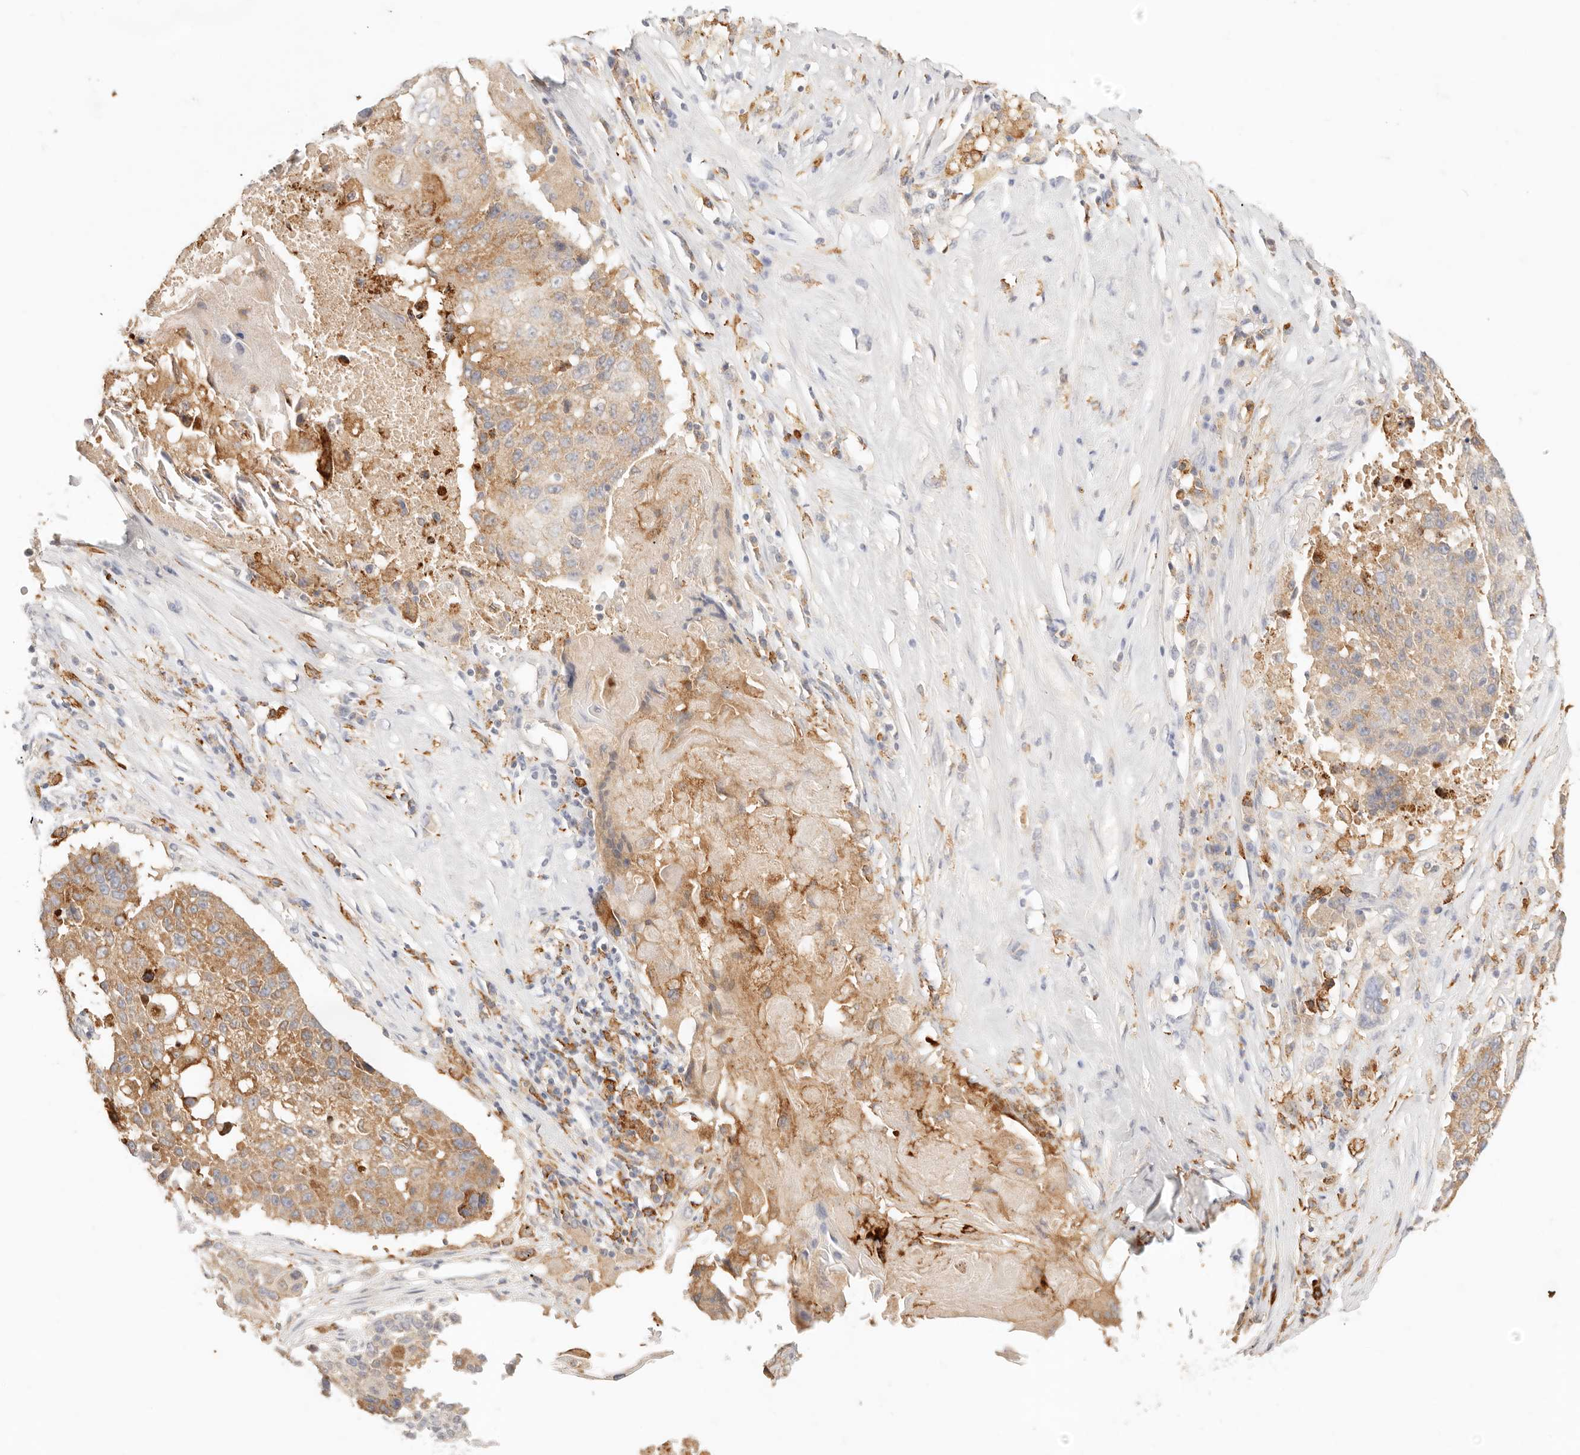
{"staining": {"intensity": "moderate", "quantity": "25%-75%", "location": "cytoplasmic/membranous"}, "tissue": "lung cancer", "cell_type": "Tumor cells", "image_type": "cancer", "snomed": [{"axis": "morphology", "description": "Squamous cell carcinoma, NOS"}, {"axis": "topography", "description": "Lung"}], "caption": "Immunohistochemical staining of squamous cell carcinoma (lung) reveals medium levels of moderate cytoplasmic/membranous protein expression in about 25%-75% of tumor cells. (Brightfield microscopy of DAB IHC at high magnification).", "gene": "HK2", "patient": {"sex": "male", "age": 61}}